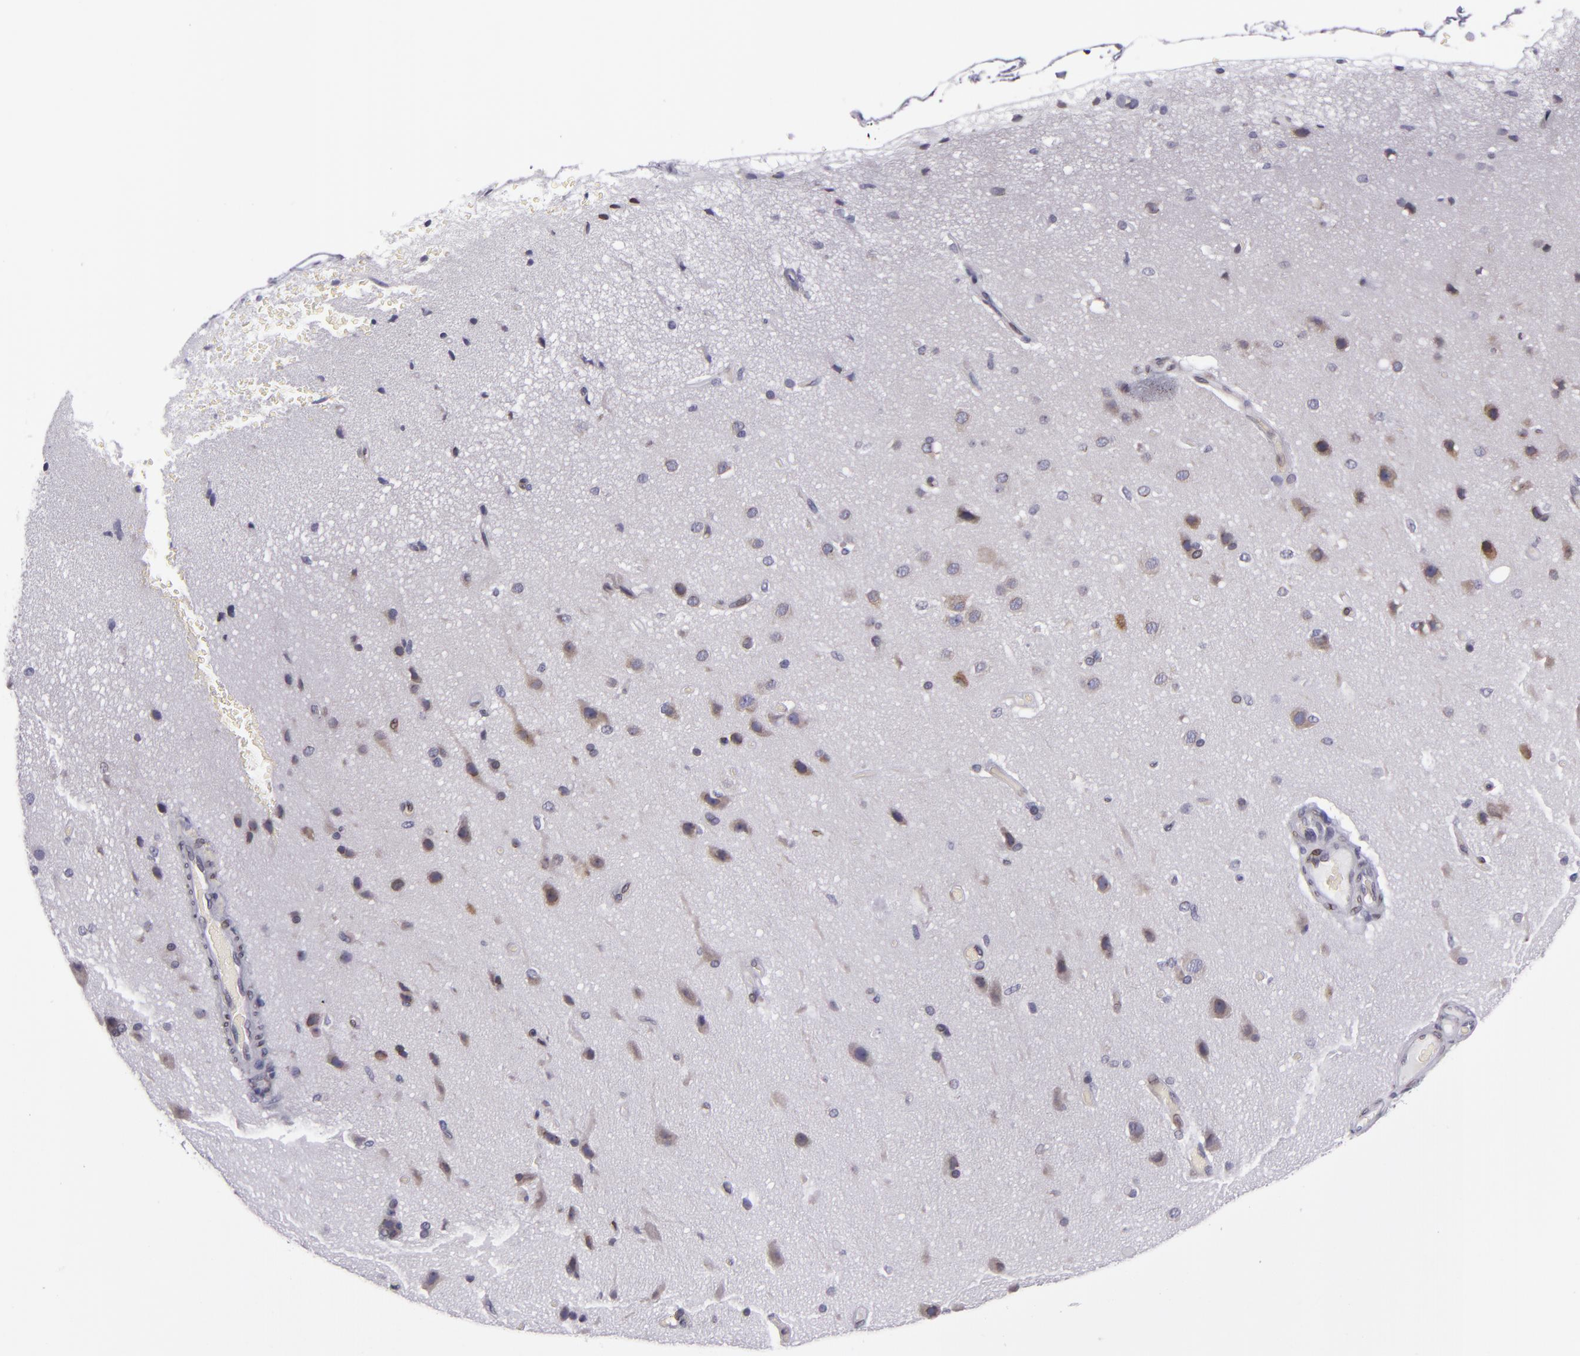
{"staining": {"intensity": "moderate", "quantity": "<25%", "location": "nuclear"}, "tissue": "cerebral cortex", "cell_type": "Endothelial cells", "image_type": "normal", "snomed": [{"axis": "morphology", "description": "Normal tissue, NOS"}, {"axis": "morphology", "description": "Glioma, malignant, High grade"}, {"axis": "topography", "description": "Cerebral cortex"}], "caption": "IHC (DAB (3,3'-diaminobenzidine)) staining of unremarkable cerebral cortex reveals moderate nuclear protein expression in about <25% of endothelial cells.", "gene": "EMD", "patient": {"sex": "male", "age": 77}}